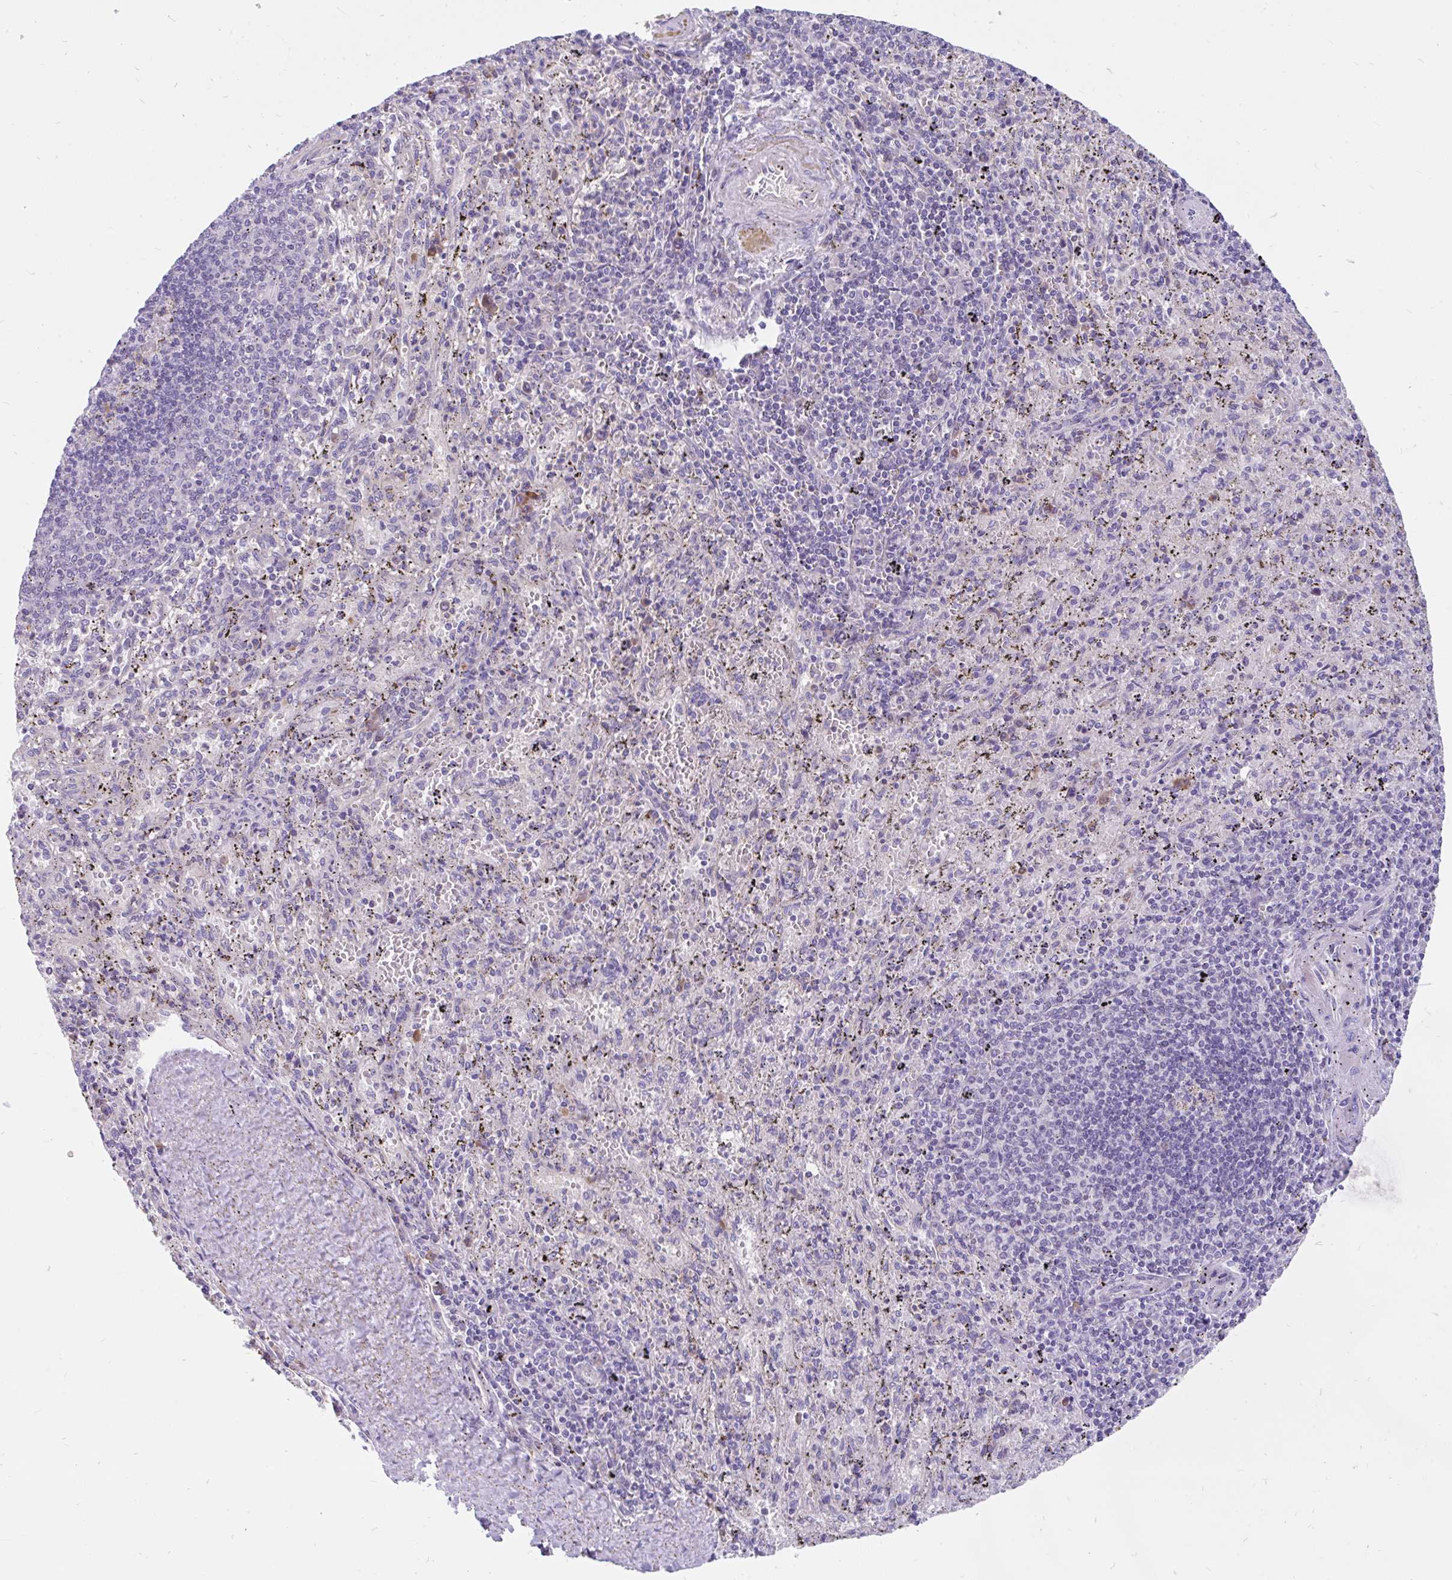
{"staining": {"intensity": "negative", "quantity": "none", "location": "none"}, "tissue": "spleen", "cell_type": "Cells in red pulp", "image_type": "normal", "snomed": [{"axis": "morphology", "description": "Normal tissue, NOS"}, {"axis": "topography", "description": "Spleen"}], "caption": "Micrograph shows no protein staining in cells in red pulp of unremarkable spleen. (Stains: DAB immunohistochemistry (IHC) with hematoxylin counter stain, Microscopy: brightfield microscopy at high magnification).", "gene": "LRRC26", "patient": {"sex": "male", "age": 57}}